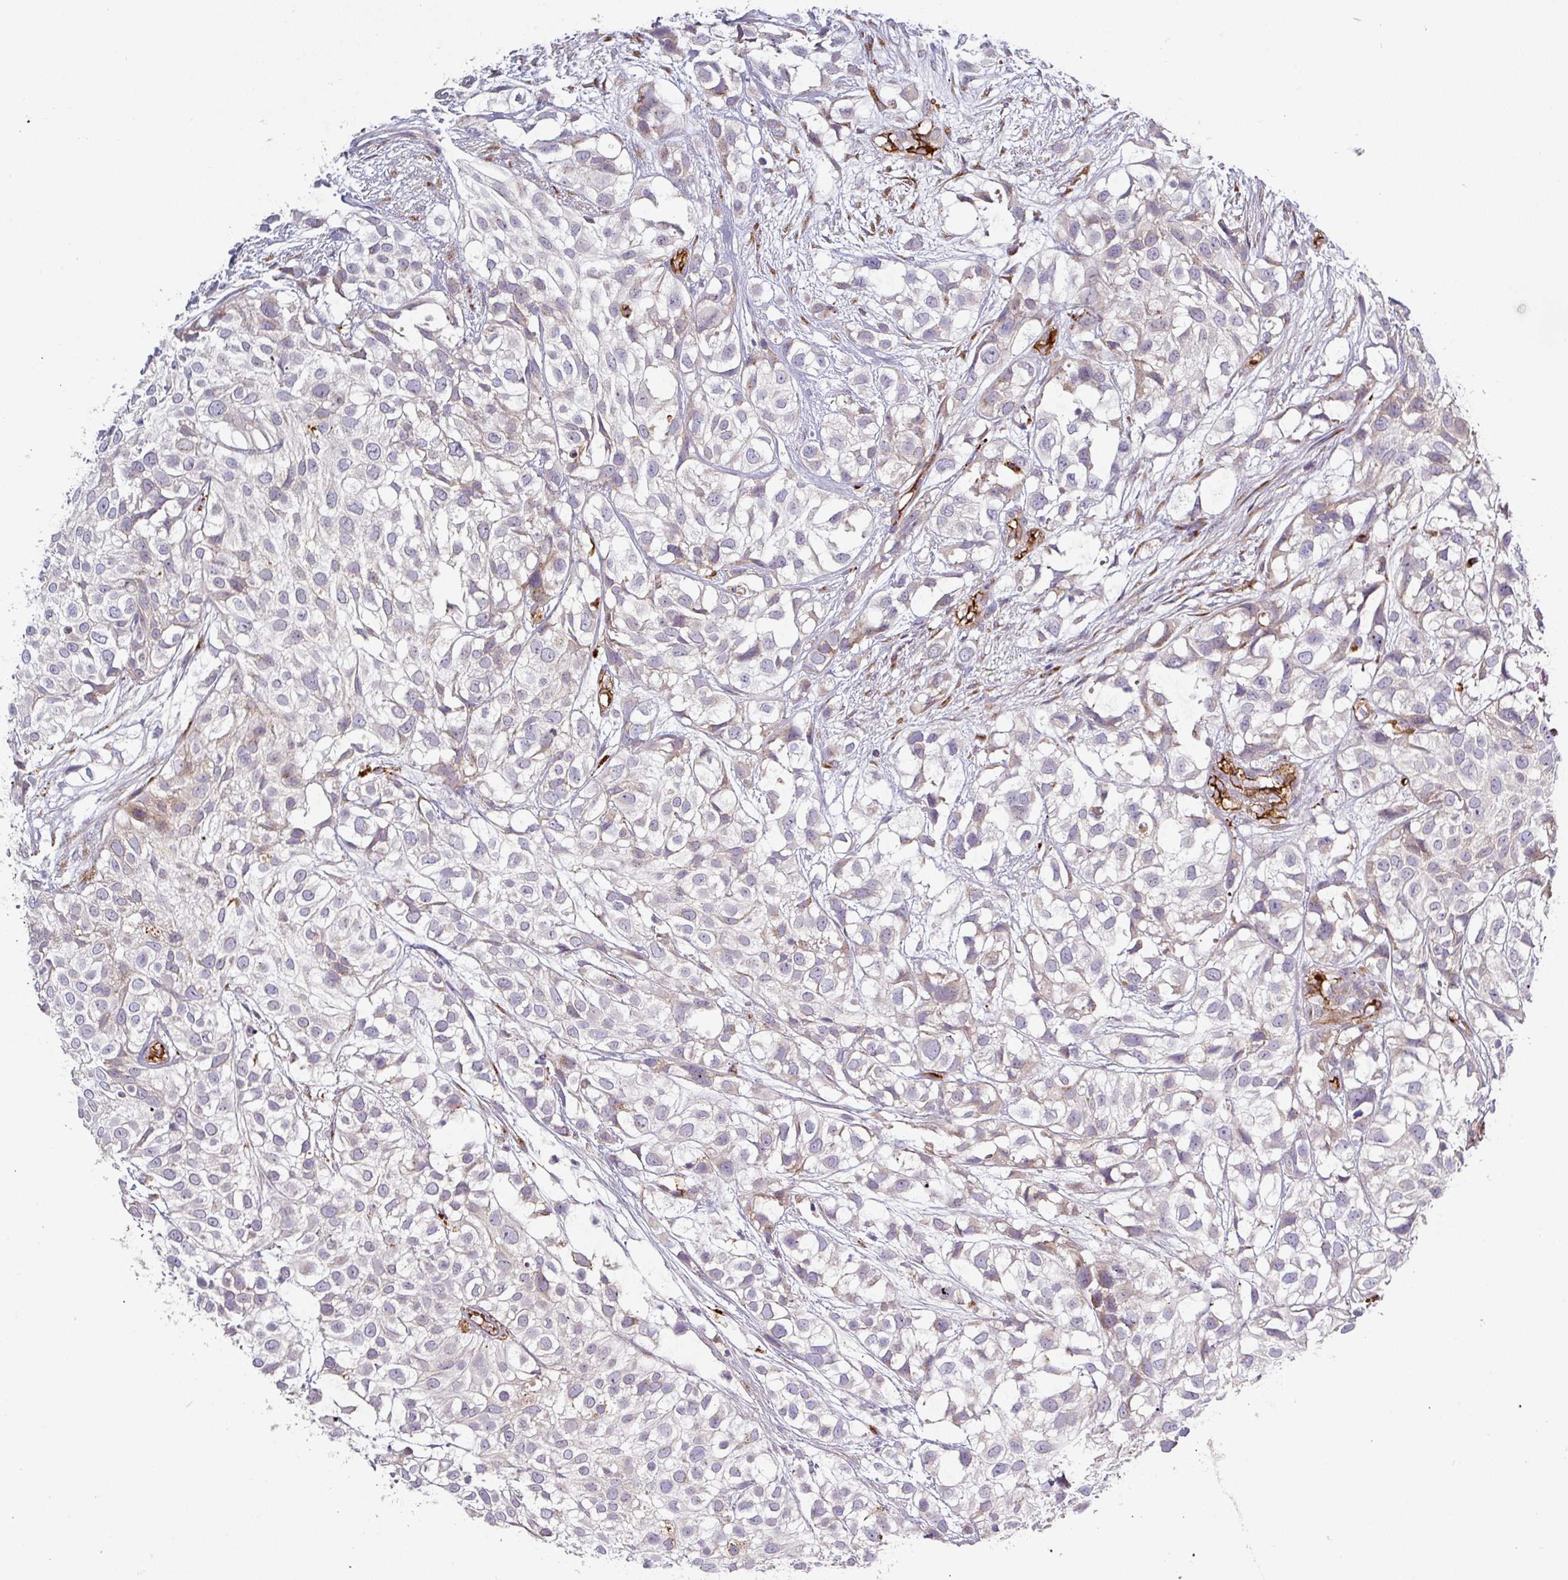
{"staining": {"intensity": "weak", "quantity": "<25%", "location": "cytoplasmic/membranous"}, "tissue": "urothelial cancer", "cell_type": "Tumor cells", "image_type": "cancer", "snomed": [{"axis": "morphology", "description": "Urothelial carcinoma, High grade"}, {"axis": "topography", "description": "Urinary bladder"}], "caption": "Tumor cells show no significant protein positivity in high-grade urothelial carcinoma.", "gene": "PRODH2", "patient": {"sex": "male", "age": 56}}